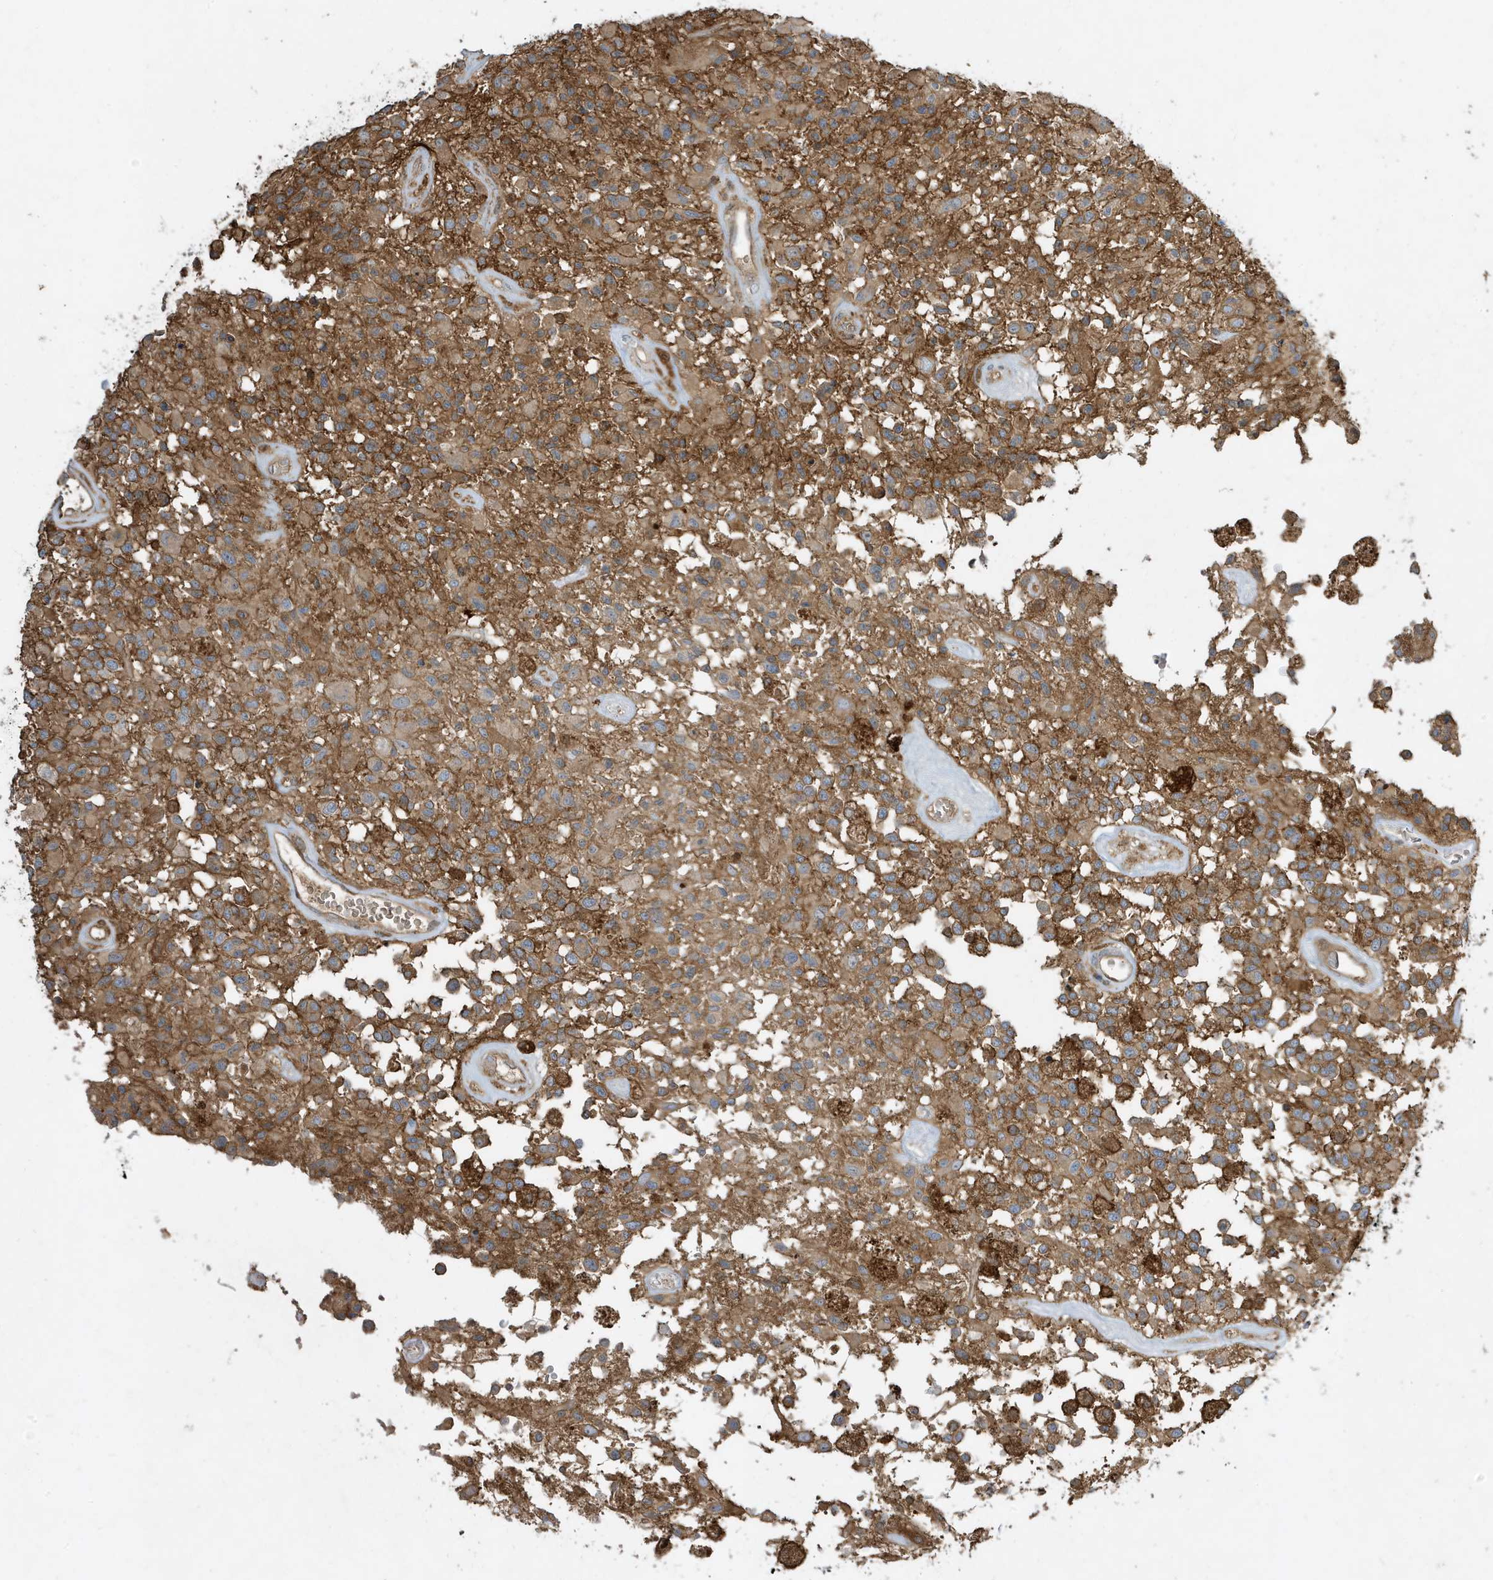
{"staining": {"intensity": "weak", "quantity": "<25%", "location": "cytoplasmic/membranous"}, "tissue": "glioma", "cell_type": "Tumor cells", "image_type": "cancer", "snomed": [{"axis": "morphology", "description": "Glioma, malignant, High grade"}, {"axis": "morphology", "description": "Glioblastoma, NOS"}, {"axis": "topography", "description": "Brain"}], "caption": "Immunohistochemical staining of human glioma demonstrates no significant positivity in tumor cells. The staining is performed using DAB (3,3'-diaminobenzidine) brown chromogen with nuclei counter-stained in using hematoxylin.", "gene": "ABTB1", "patient": {"sex": "male", "age": 60}}